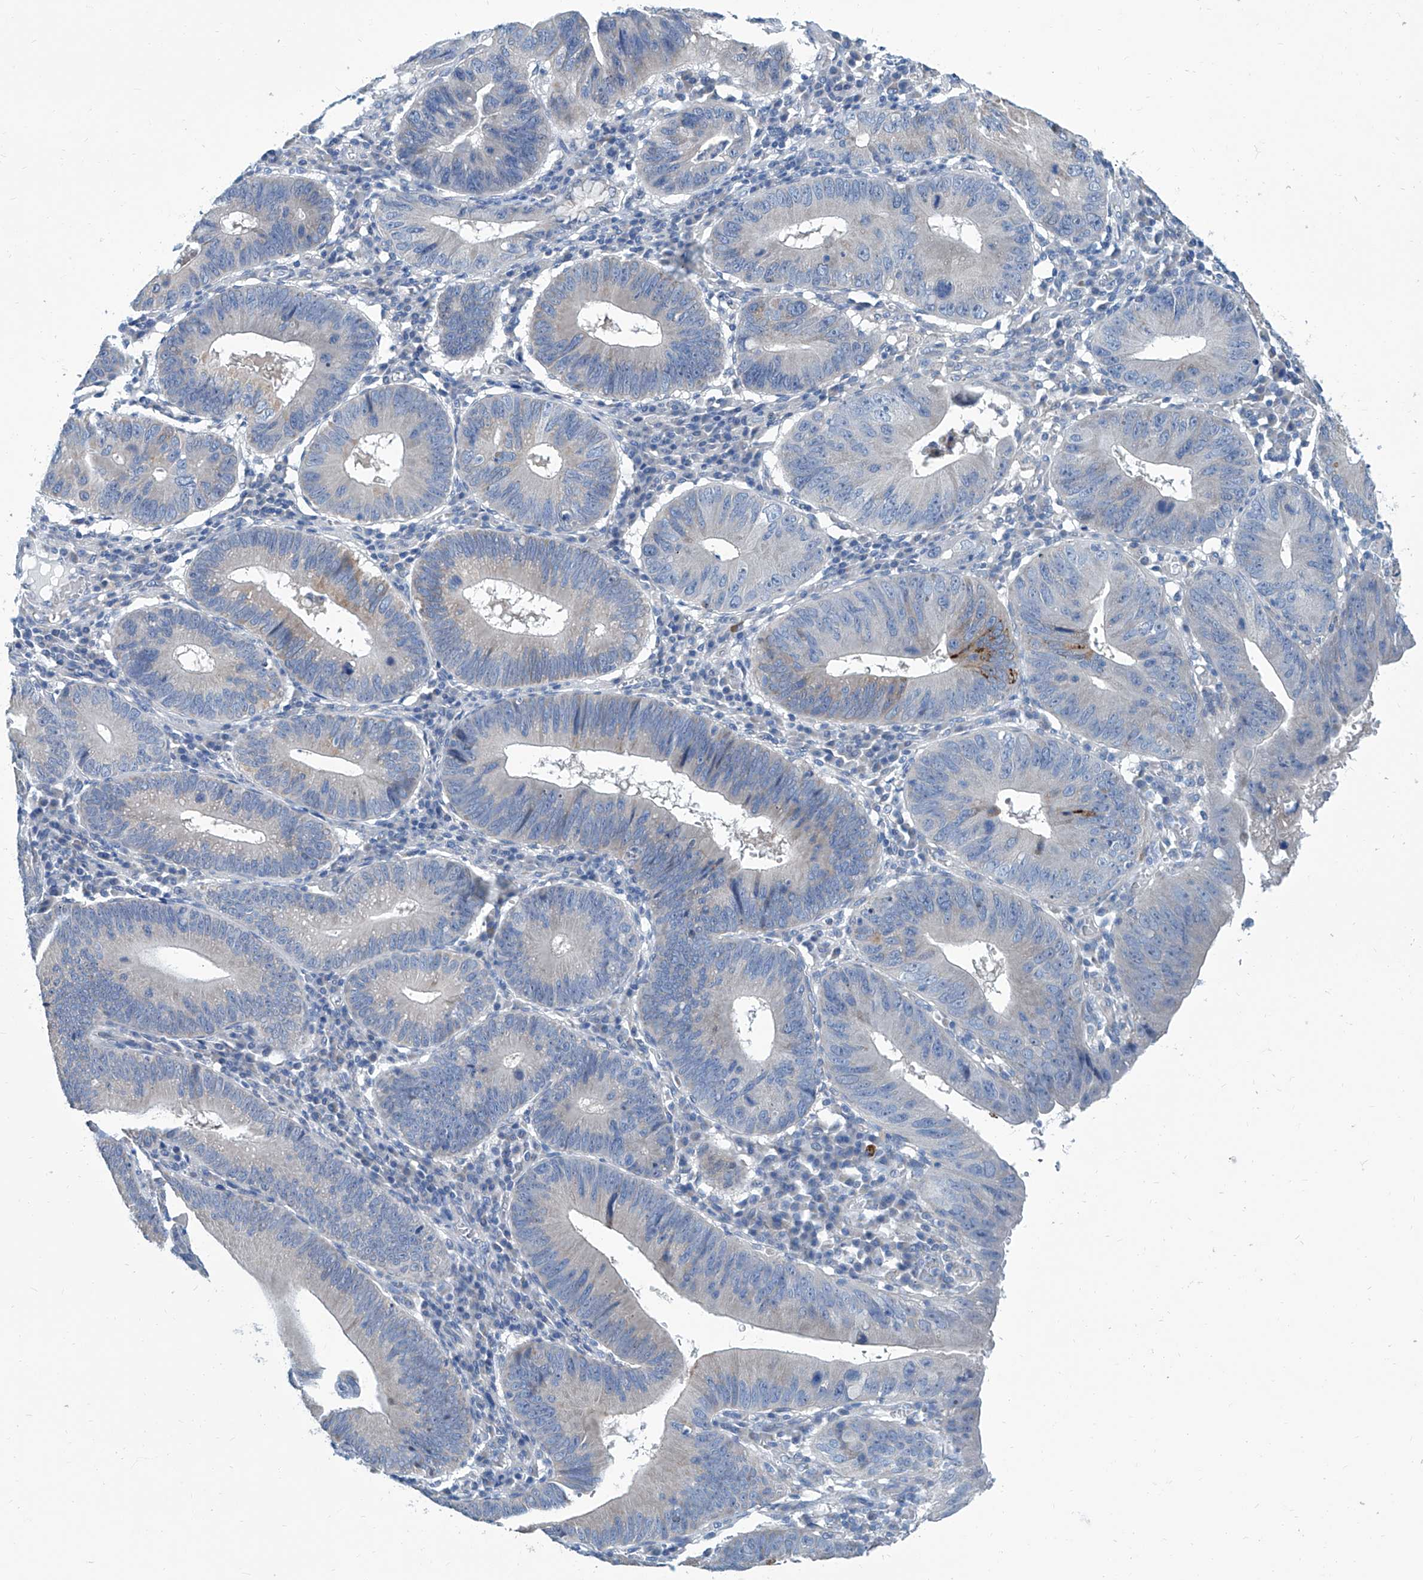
{"staining": {"intensity": "moderate", "quantity": "<25%", "location": "cytoplasmic/membranous"}, "tissue": "stomach cancer", "cell_type": "Tumor cells", "image_type": "cancer", "snomed": [{"axis": "morphology", "description": "Adenocarcinoma, NOS"}, {"axis": "topography", "description": "Stomach"}], "caption": "Immunohistochemical staining of human adenocarcinoma (stomach) demonstrates low levels of moderate cytoplasmic/membranous expression in about <25% of tumor cells. The protein is stained brown, and the nuclei are stained in blue (DAB (3,3'-diaminobenzidine) IHC with brightfield microscopy, high magnification).", "gene": "ZNF519", "patient": {"sex": "male", "age": 59}}